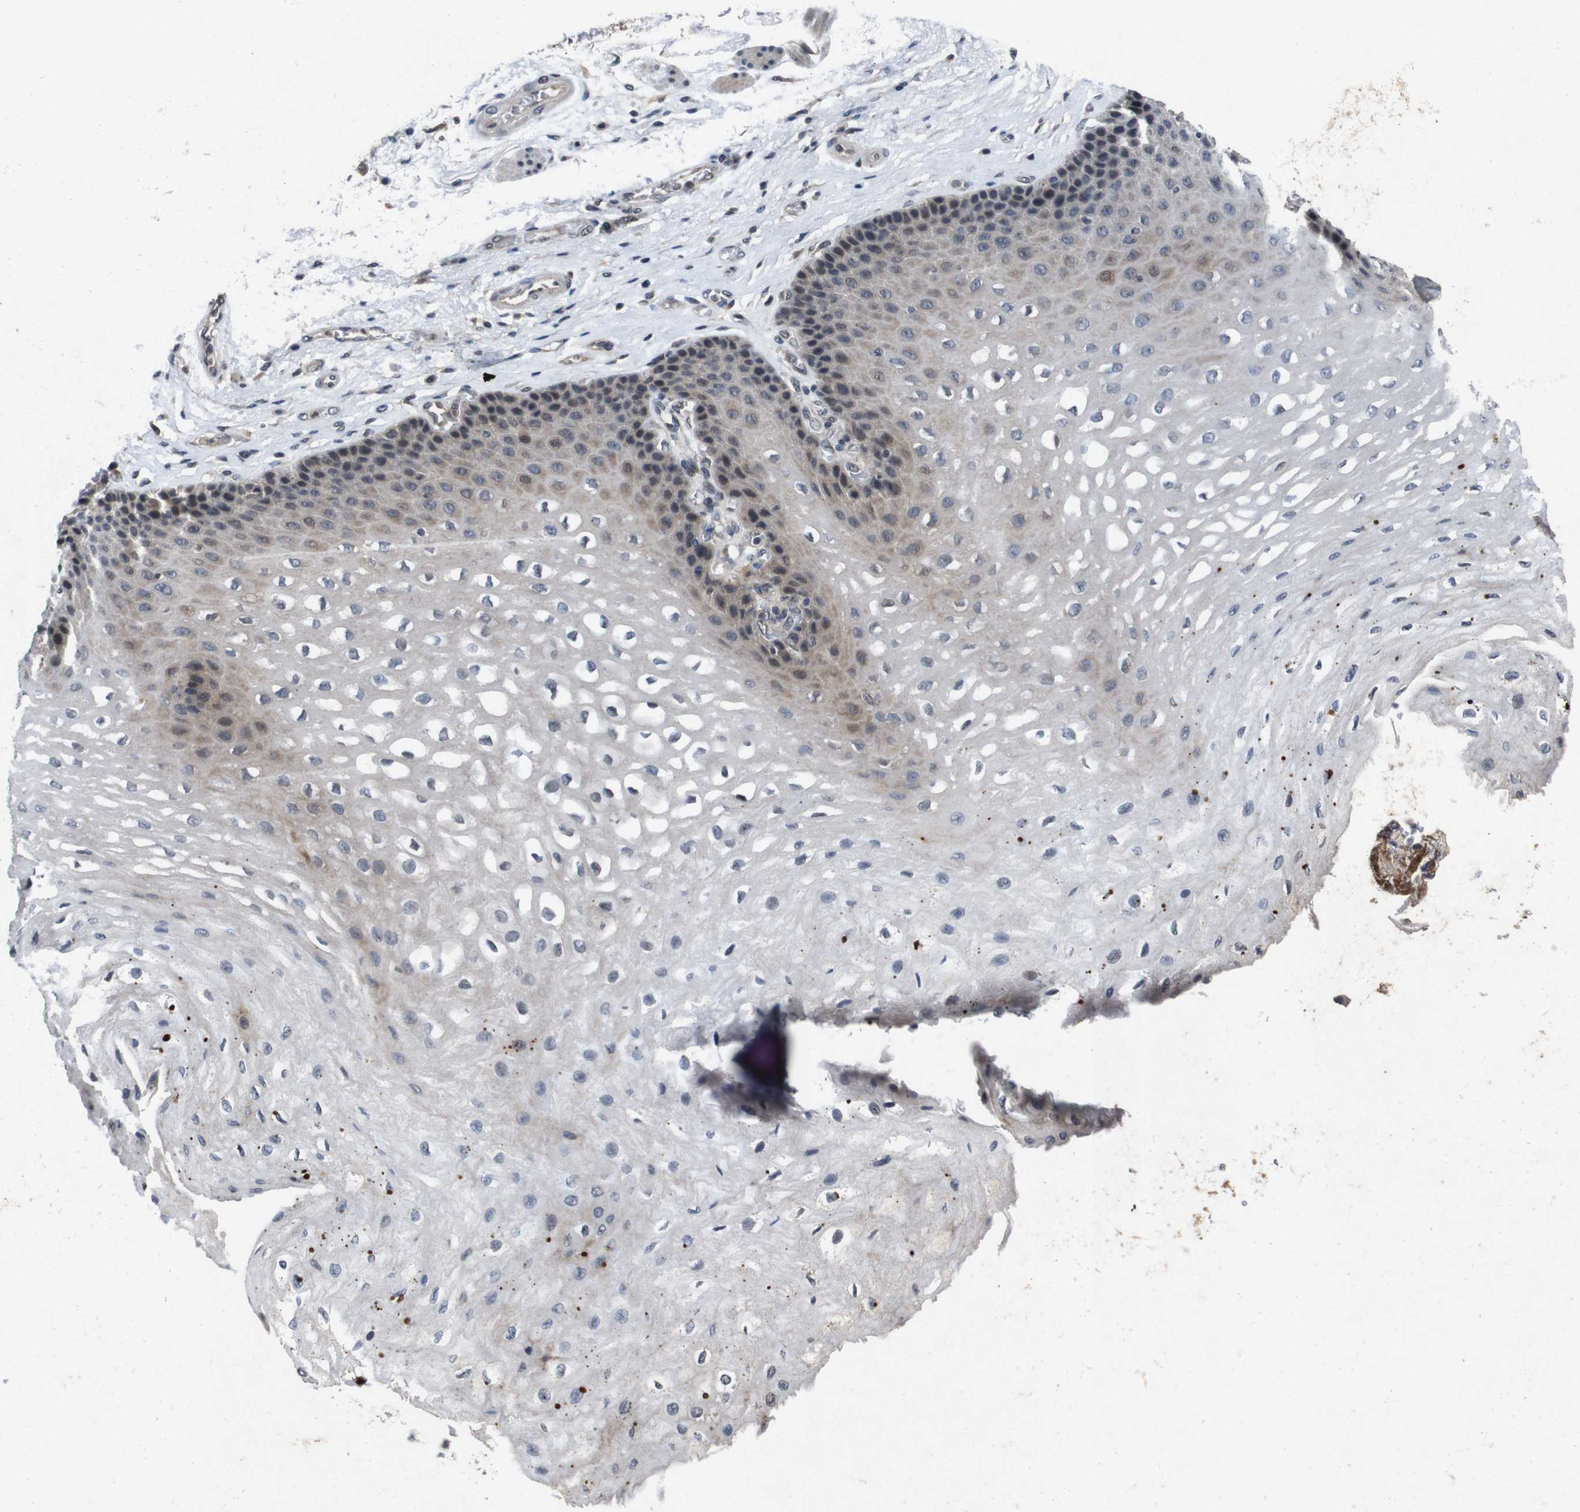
{"staining": {"intensity": "weak", "quantity": "25%-75%", "location": "cytoplasmic/membranous"}, "tissue": "esophagus", "cell_type": "Squamous epithelial cells", "image_type": "normal", "snomed": [{"axis": "morphology", "description": "Normal tissue, NOS"}, {"axis": "topography", "description": "Esophagus"}], "caption": "Brown immunohistochemical staining in unremarkable human esophagus displays weak cytoplasmic/membranous positivity in about 25%-75% of squamous epithelial cells.", "gene": "AKT3", "patient": {"sex": "female", "age": 72}}